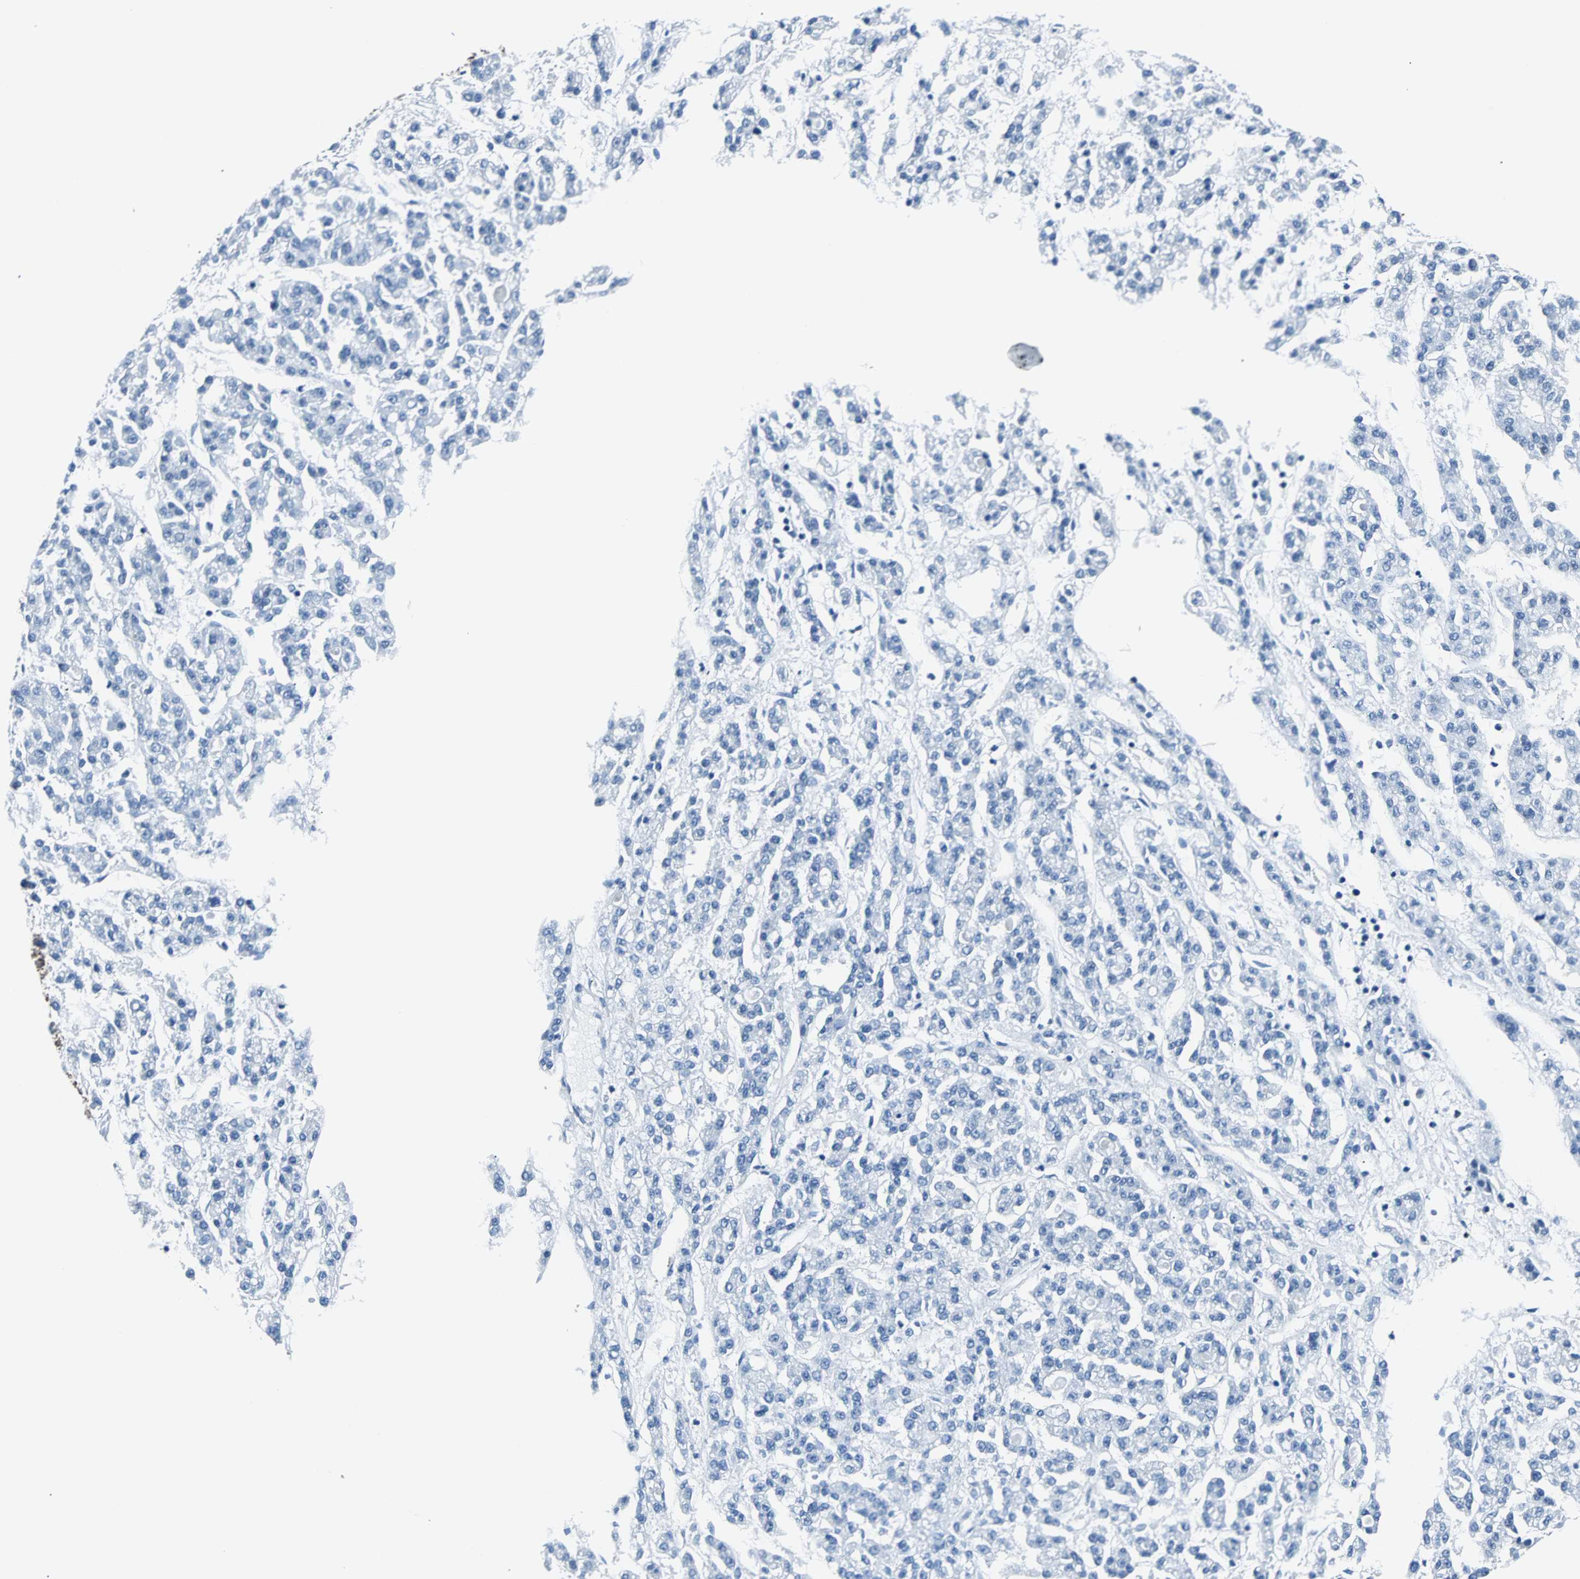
{"staining": {"intensity": "negative", "quantity": "none", "location": "none"}, "tissue": "liver cancer", "cell_type": "Tumor cells", "image_type": "cancer", "snomed": [{"axis": "morphology", "description": "Carcinoma, Hepatocellular, NOS"}, {"axis": "topography", "description": "Liver"}], "caption": "IHC of human liver cancer (hepatocellular carcinoma) demonstrates no positivity in tumor cells. (Brightfield microscopy of DAB immunohistochemistry at high magnification).", "gene": "FUBP1", "patient": {"sex": "male", "age": 70}}